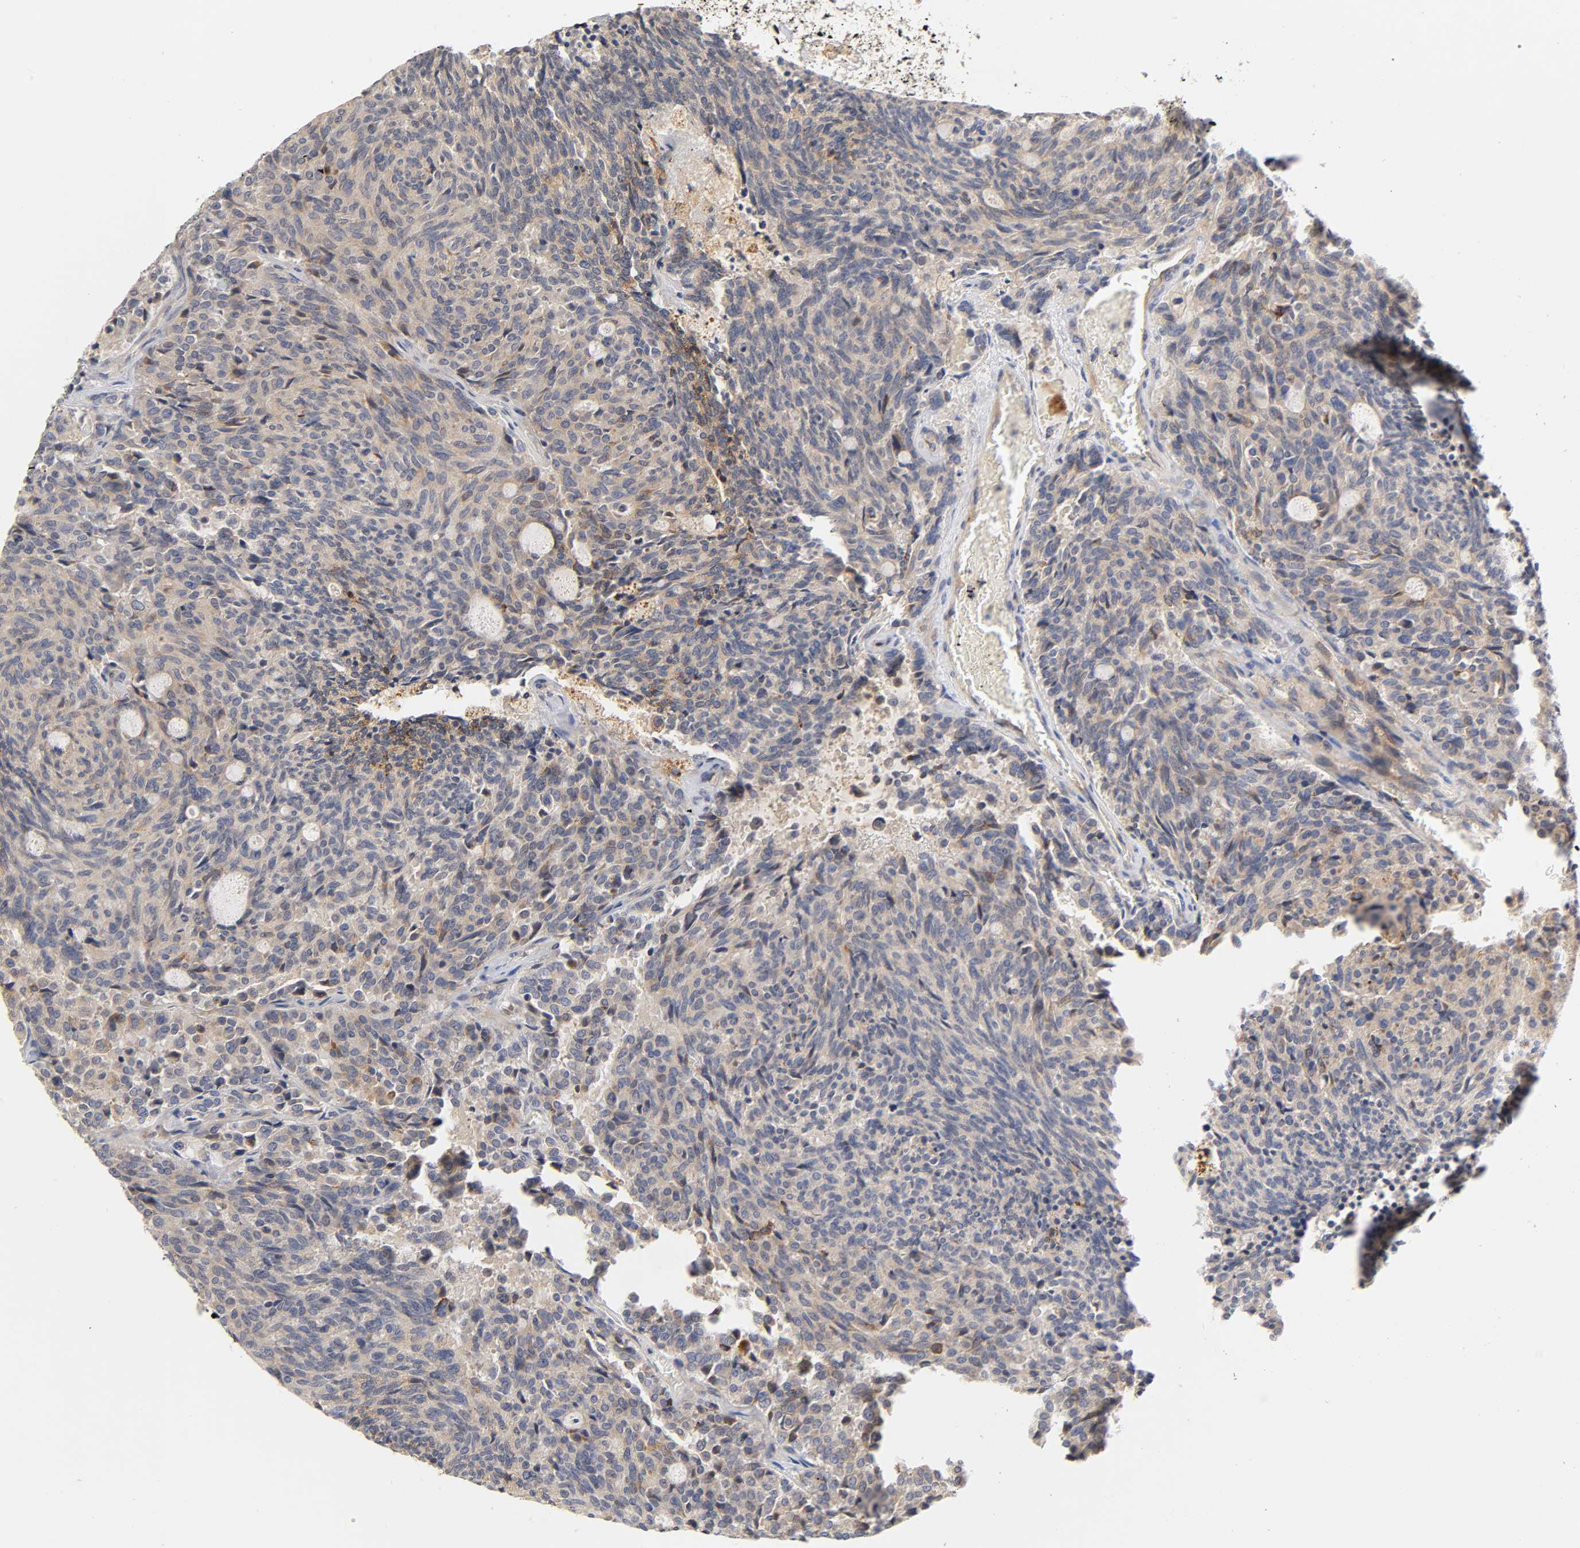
{"staining": {"intensity": "weak", "quantity": "25%-75%", "location": "cytoplasmic/membranous"}, "tissue": "carcinoid", "cell_type": "Tumor cells", "image_type": "cancer", "snomed": [{"axis": "morphology", "description": "Carcinoid, malignant, NOS"}, {"axis": "topography", "description": "Pancreas"}], "caption": "Human malignant carcinoid stained with a protein marker demonstrates weak staining in tumor cells.", "gene": "RHOA", "patient": {"sex": "female", "age": 54}}